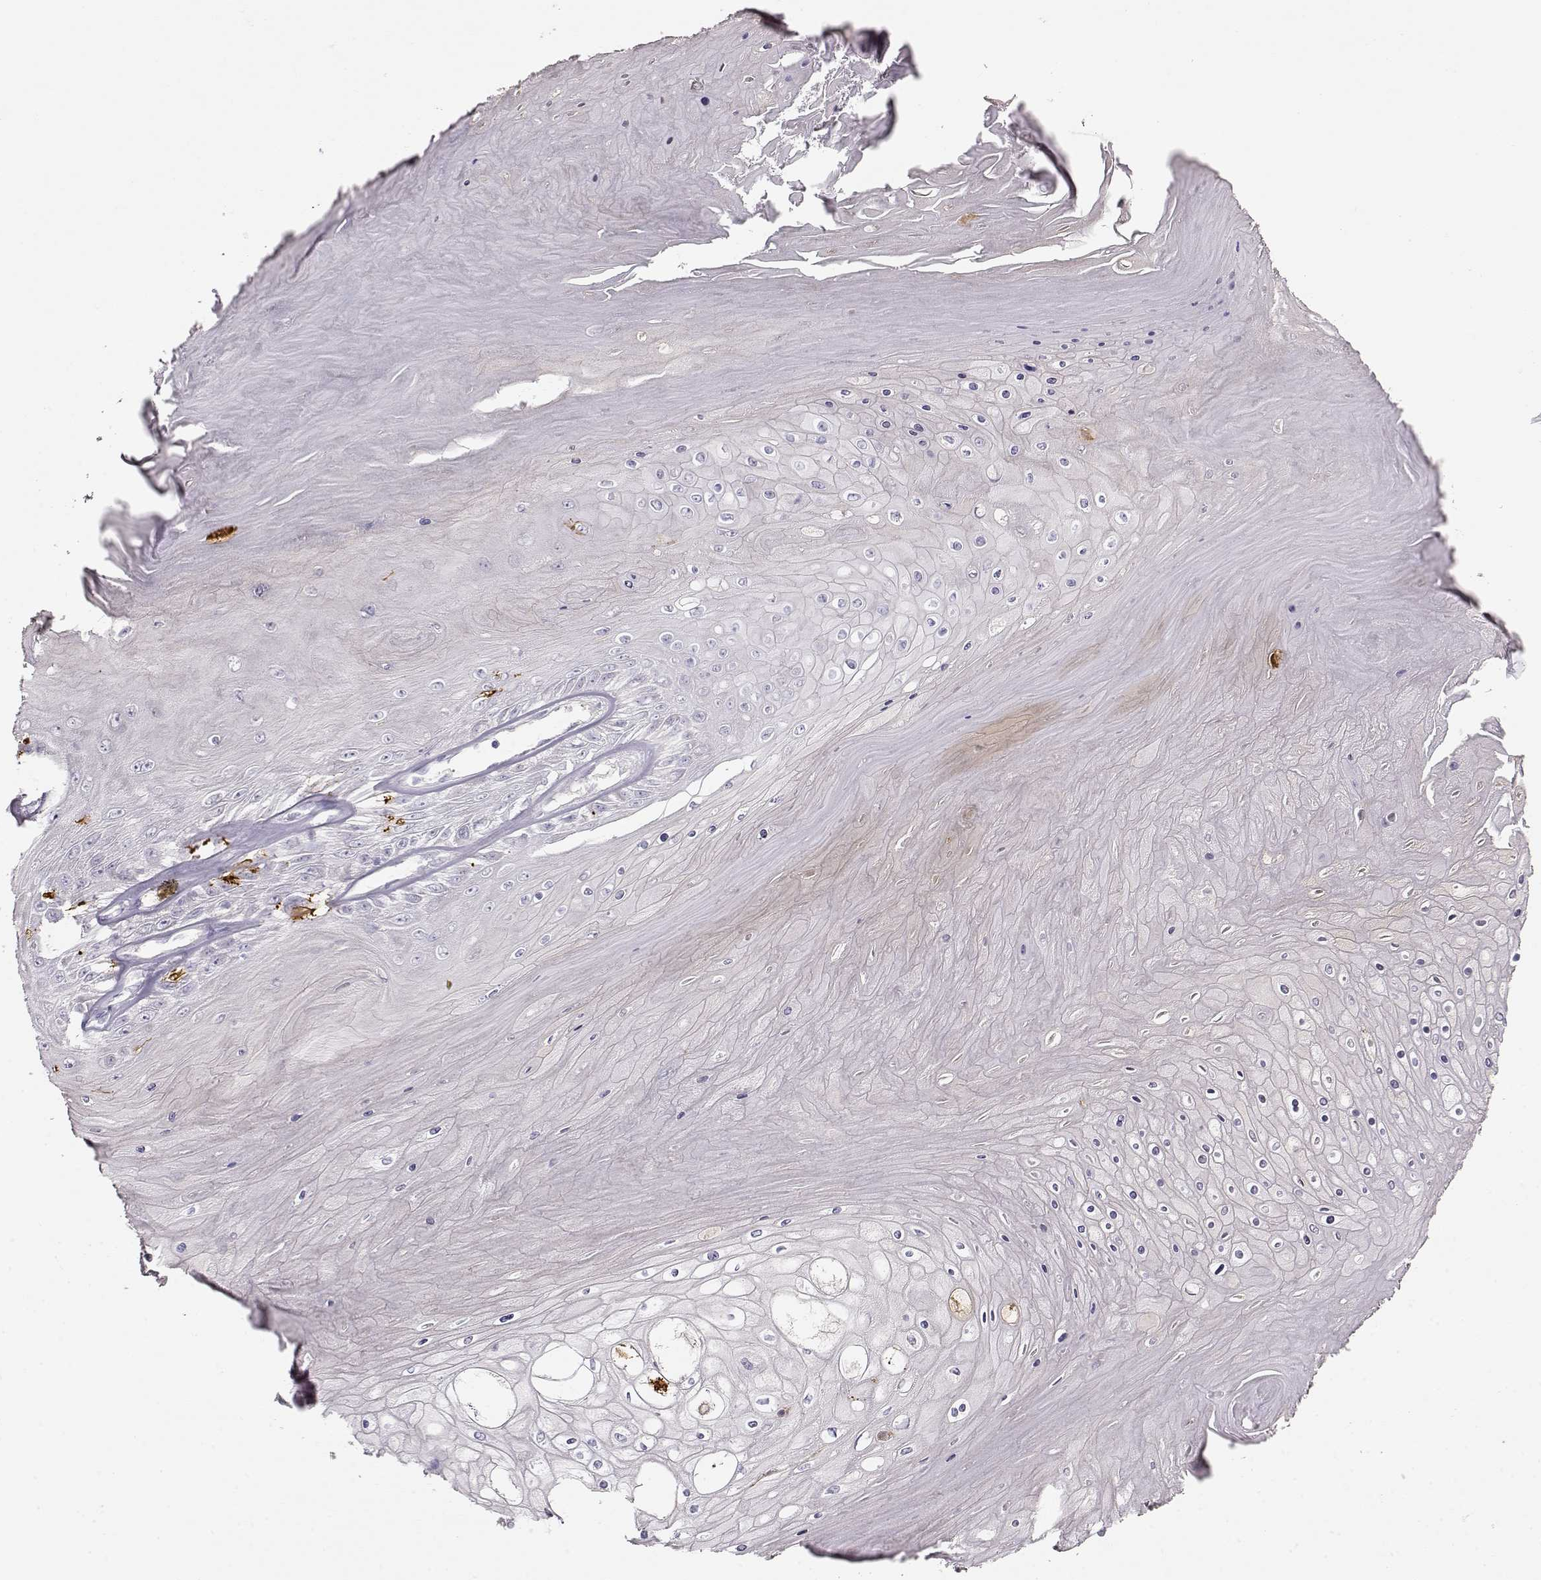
{"staining": {"intensity": "negative", "quantity": "none", "location": "none"}, "tissue": "skin cancer", "cell_type": "Tumor cells", "image_type": "cancer", "snomed": [{"axis": "morphology", "description": "Squamous cell carcinoma, NOS"}, {"axis": "topography", "description": "Skin"}], "caption": "High power microscopy image of an immunohistochemistry (IHC) micrograph of skin cancer (squamous cell carcinoma), revealing no significant staining in tumor cells.", "gene": "S100B", "patient": {"sex": "male", "age": 62}}